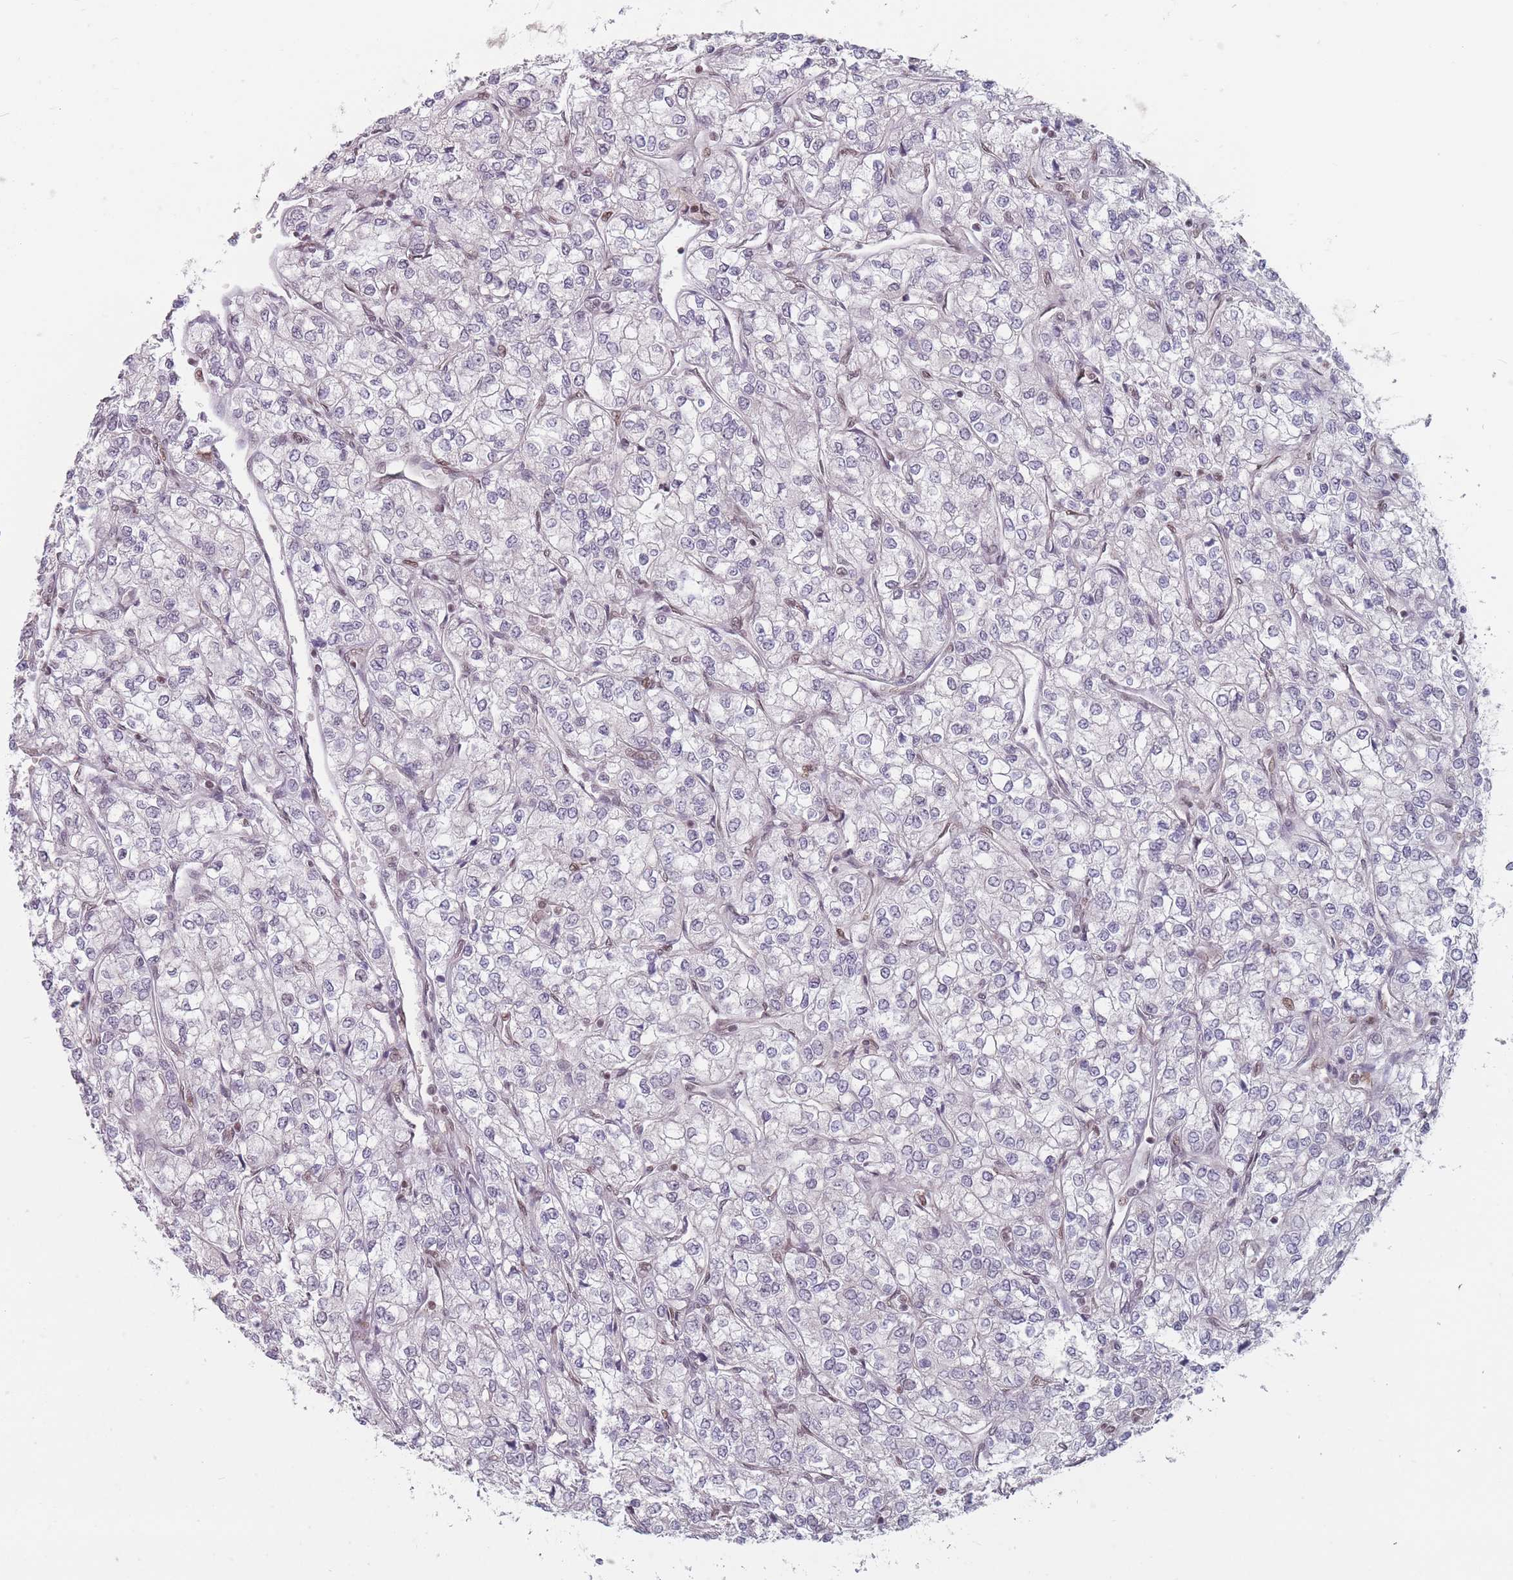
{"staining": {"intensity": "negative", "quantity": "none", "location": "none"}, "tissue": "renal cancer", "cell_type": "Tumor cells", "image_type": "cancer", "snomed": [{"axis": "morphology", "description": "Adenocarcinoma, NOS"}, {"axis": "topography", "description": "Kidney"}], "caption": "Immunohistochemistry (IHC) of human renal adenocarcinoma displays no positivity in tumor cells. (DAB (3,3'-diaminobenzidine) immunohistochemistry visualized using brightfield microscopy, high magnification).", "gene": "SH3BGRL2", "patient": {"sex": "male", "age": 80}}